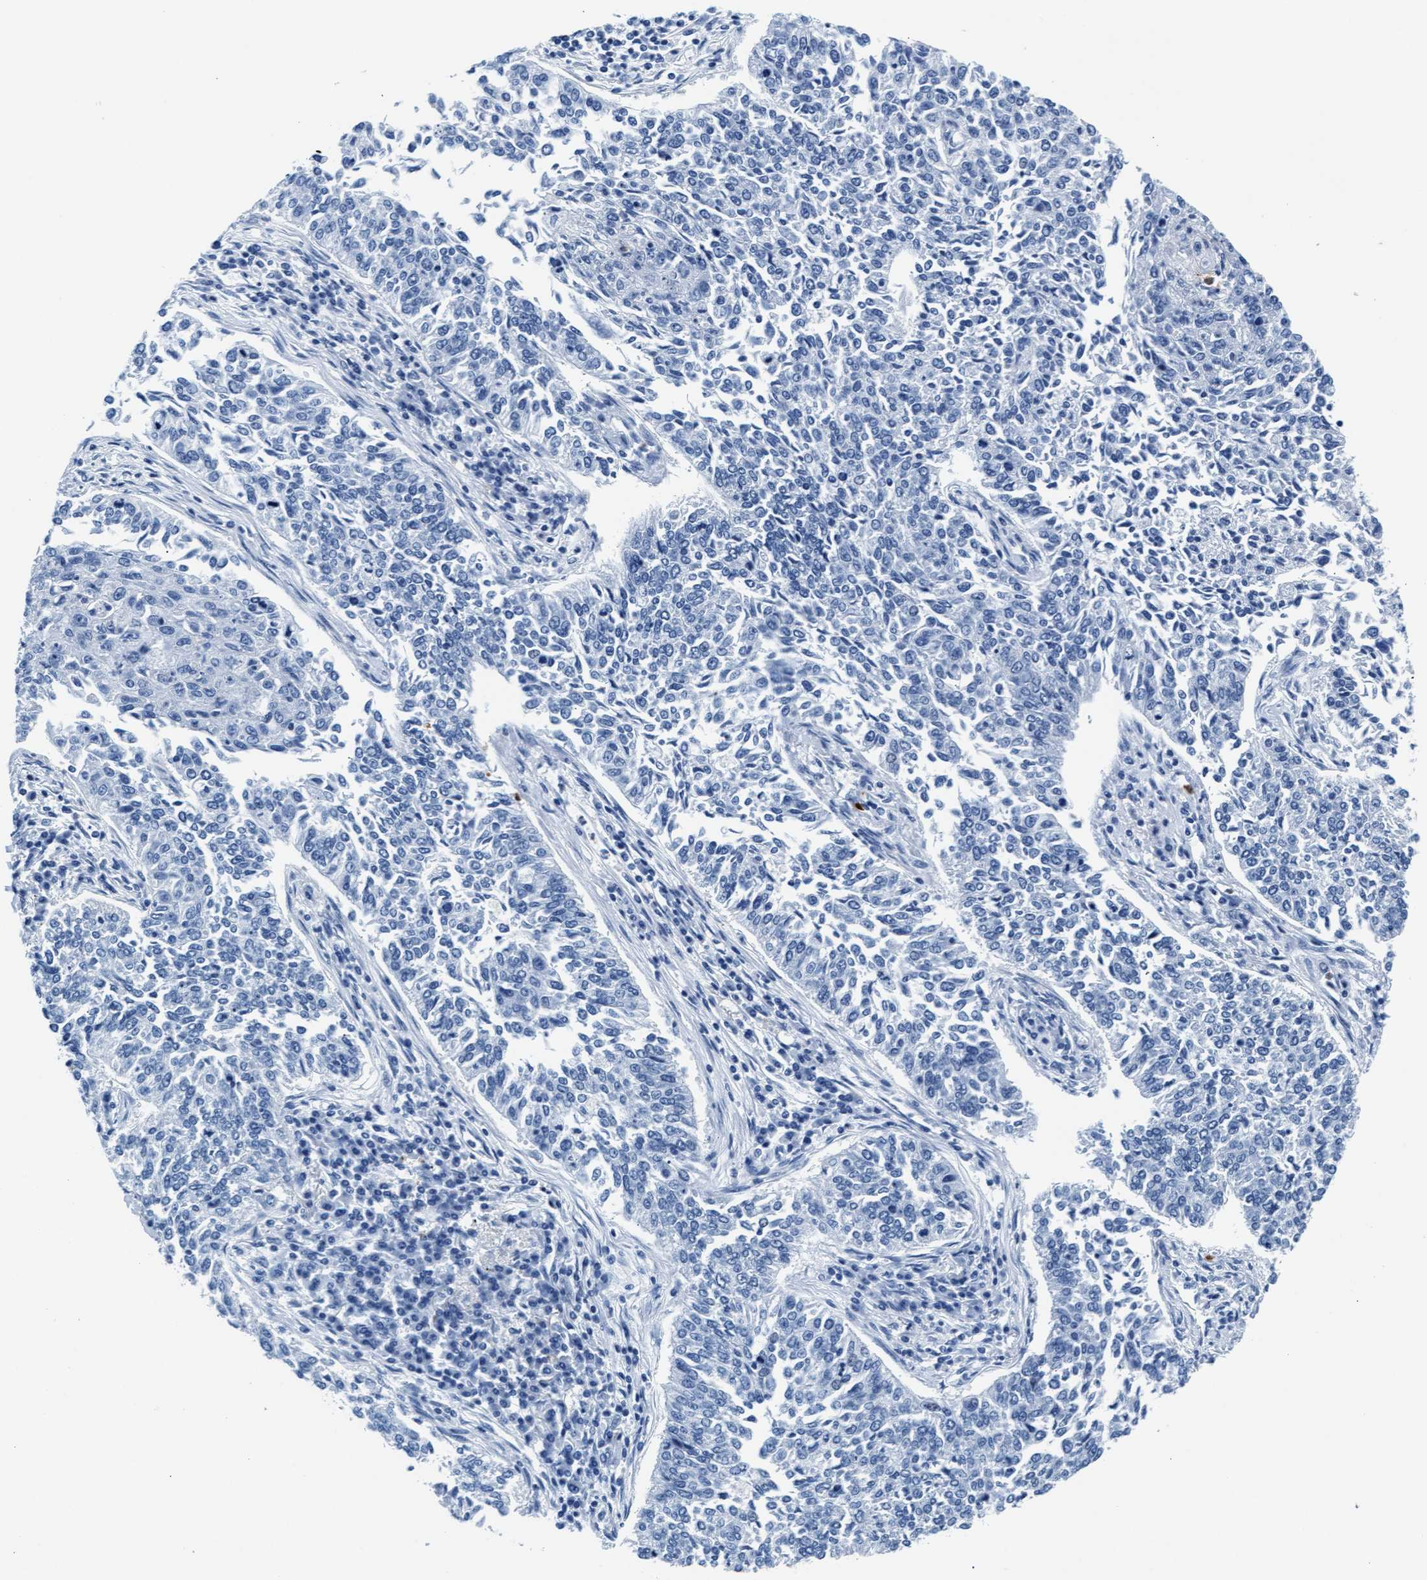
{"staining": {"intensity": "negative", "quantity": "none", "location": "none"}, "tissue": "lung cancer", "cell_type": "Tumor cells", "image_type": "cancer", "snomed": [{"axis": "morphology", "description": "Normal tissue, NOS"}, {"axis": "morphology", "description": "Squamous cell carcinoma, NOS"}, {"axis": "topography", "description": "Cartilage tissue"}, {"axis": "topography", "description": "Bronchus"}, {"axis": "topography", "description": "Lung"}], "caption": "The histopathology image displays no significant expression in tumor cells of lung cancer. (DAB (3,3'-diaminobenzidine) immunohistochemistry visualized using brightfield microscopy, high magnification).", "gene": "MMP8", "patient": {"sex": "female", "age": 49}}